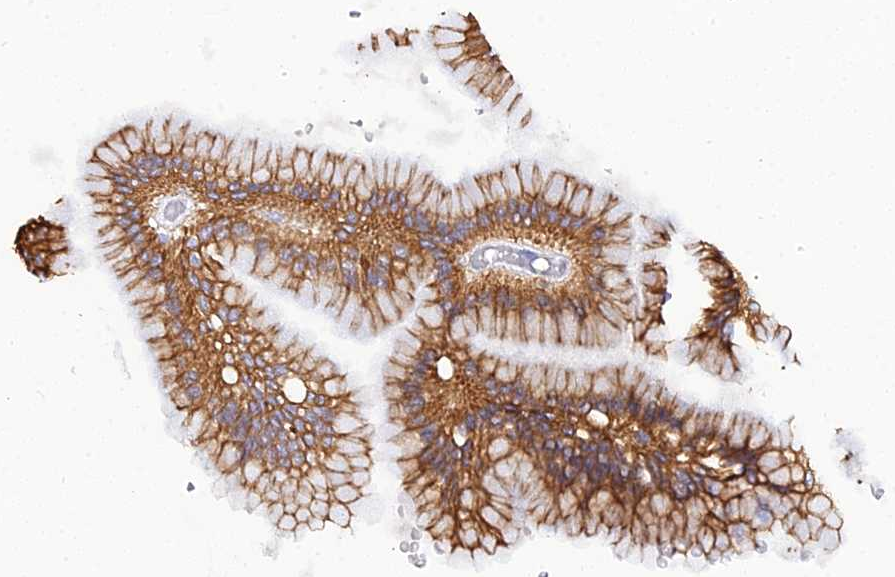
{"staining": {"intensity": "strong", "quantity": "25%-75%", "location": "cytoplasmic/membranous"}, "tissue": "stomach", "cell_type": "Glandular cells", "image_type": "normal", "snomed": [{"axis": "morphology", "description": "Normal tissue, NOS"}, {"axis": "morphology", "description": "Adenocarcinoma, NOS"}, {"axis": "morphology", "description": "Adenocarcinoma, High grade"}, {"axis": "topography", "description": "Stomach, upper"}, {"axis": "topography", "description": "Stomach"}], "caption": "Protein staining reveals strong cytoplasmic/membranous staining in approximately 25%-75% of glandular cells in benign stomach. Ihc stains the protein in brown and the nuclei are stained blue.", "gene": "ZXDA", "patient": {"sex": "female", "age": 65}}